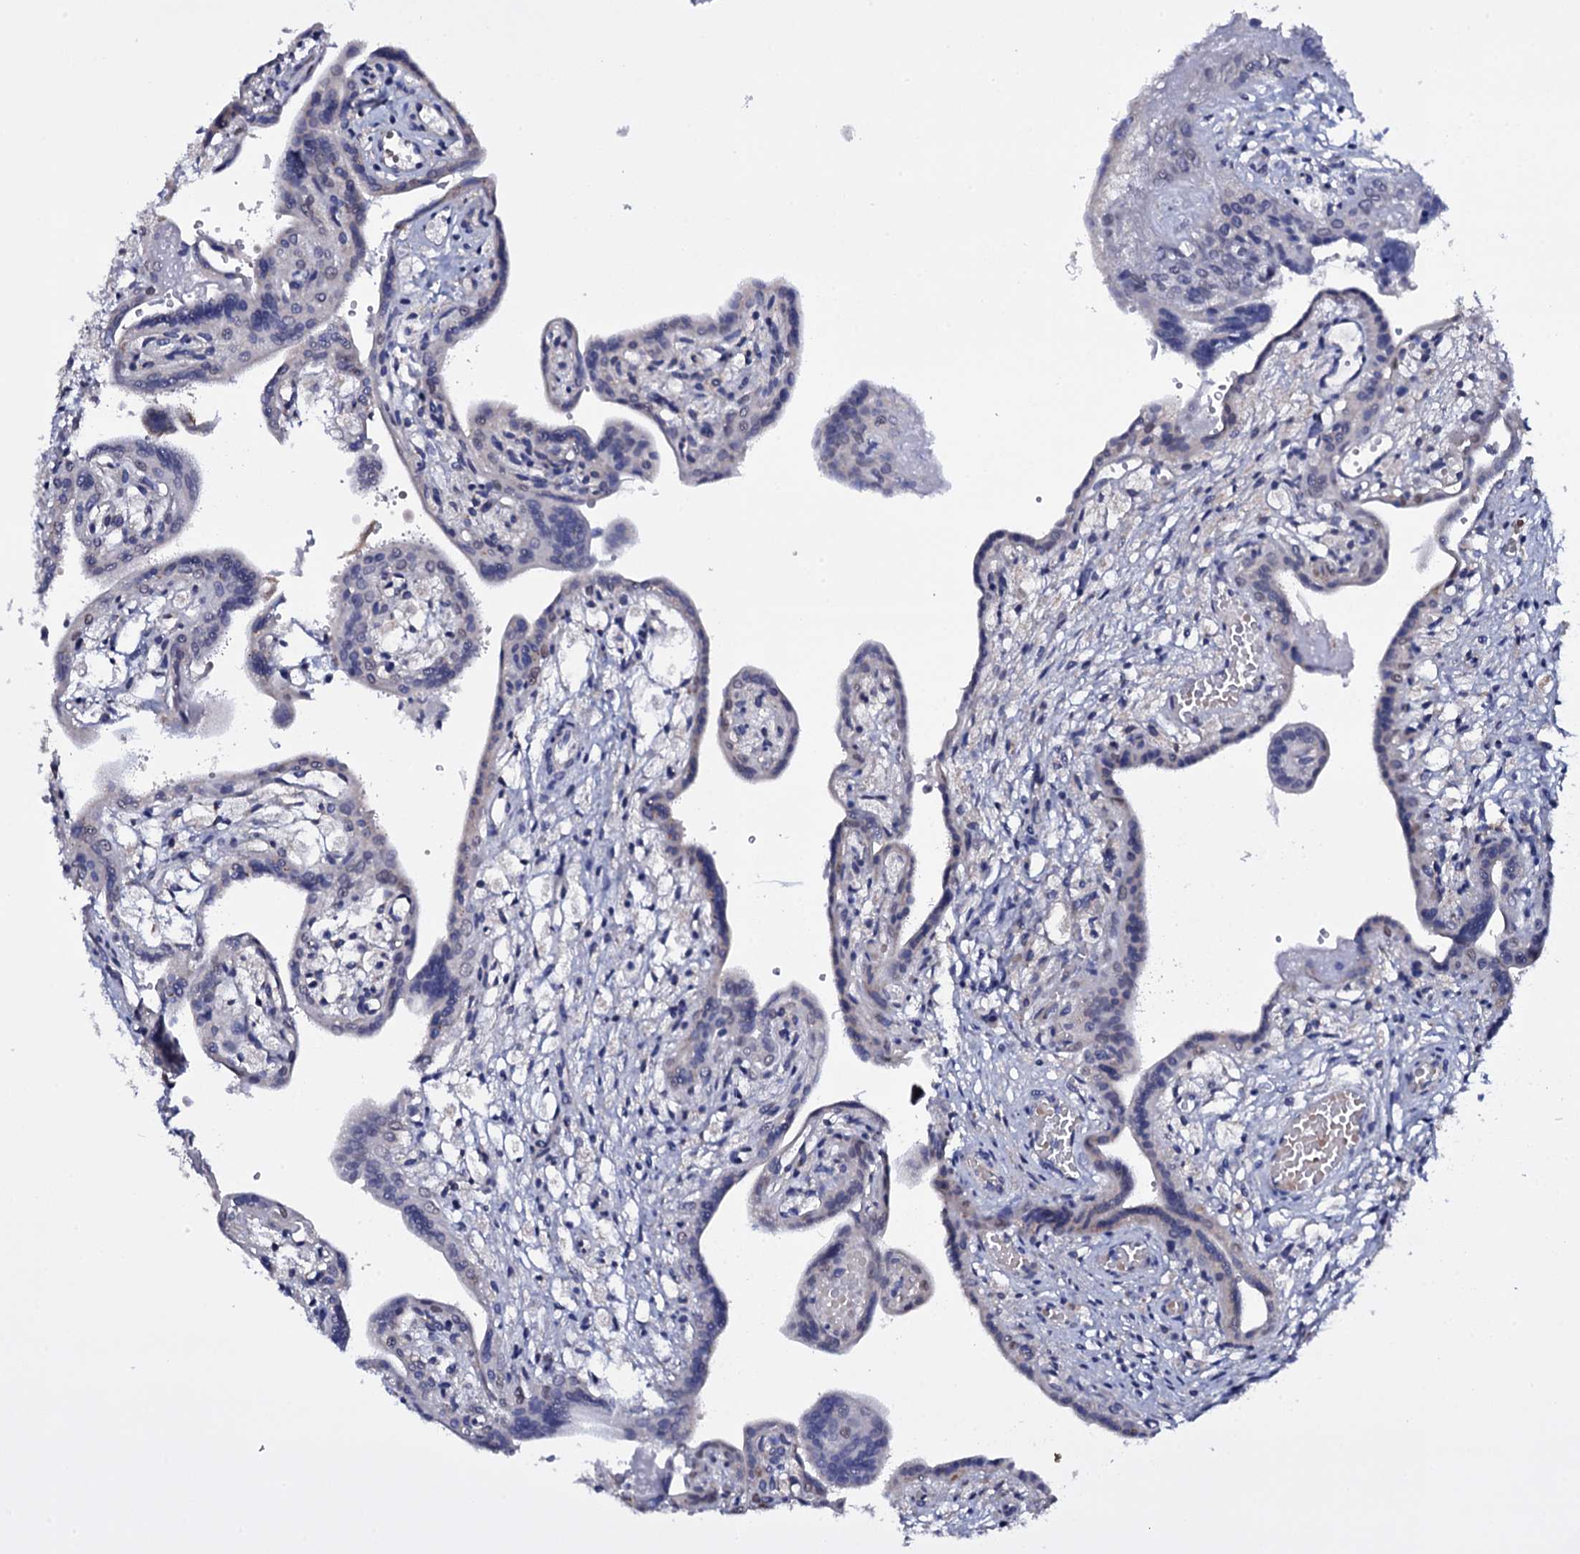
{"staining": {"intensity": "negative", "quantity": "none", "location": "none"}, "tissue": "placenta", "cell_type": "Trophoblastic cells", "image_type": "normal", "snomed": [{"axis": "morphology", "description": "Normal tissue, NOS"}, {"axis": "topography", "description": "Placenta"}], "caption": "The histopathology image exhibits no significant positivity in trophoblastic cells of placenta. (IHC, brightfield microscopy, high magnification).", "gene": "GAREM1", "patient": {"sex": "female", "age": 37}}